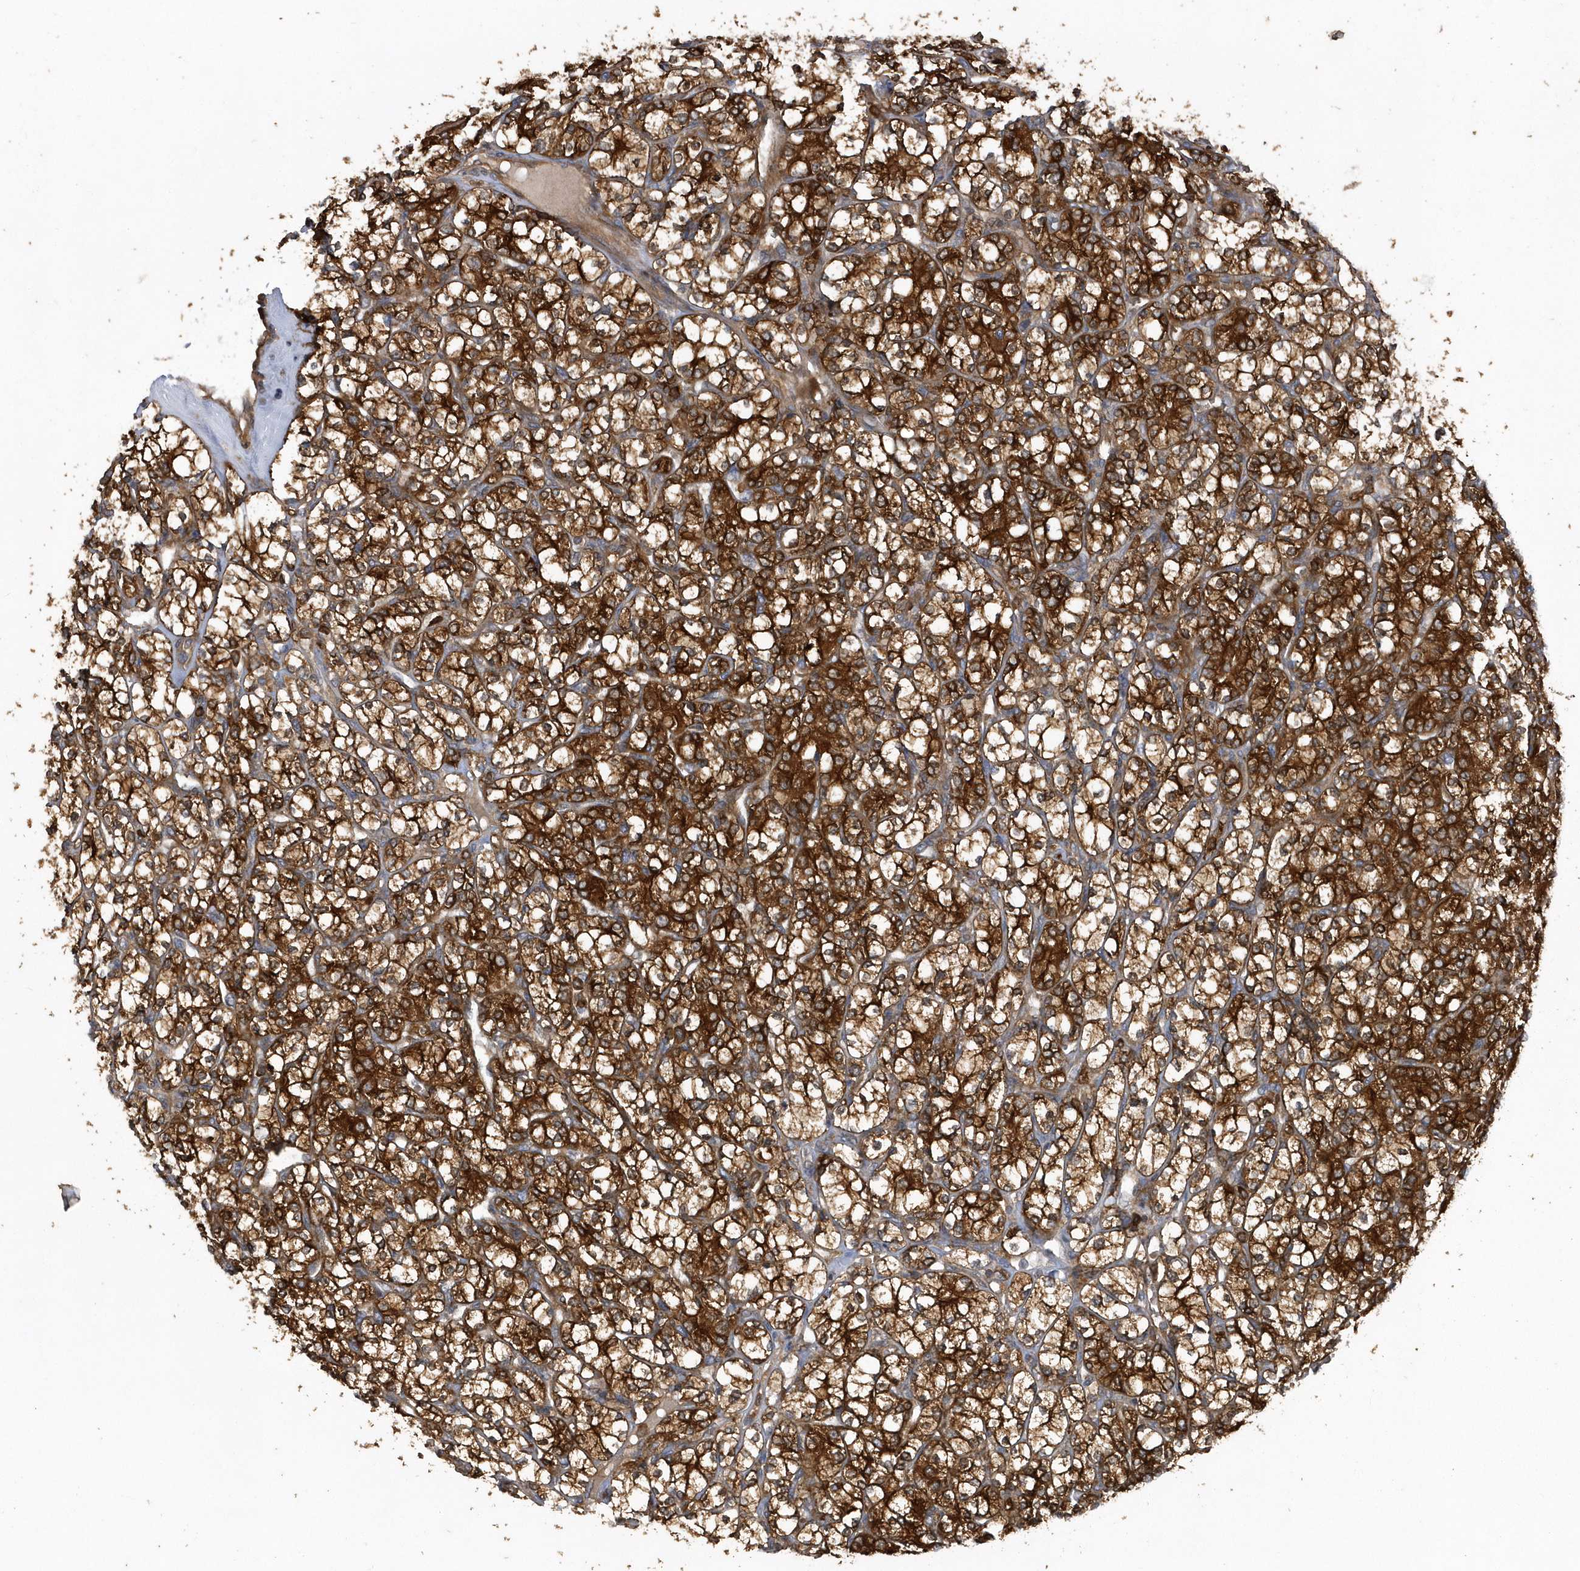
{"staining": {"intensity": "strong", "quantity": ">75%", "location": "cytoplasmic/membranous"}, "tissue": "renal cancer", "cell_type": "Tumor cells", "image_type": "cancer", "snomed": [{"axis": "morphology", "description": "Adenocarcinoma, NOS"}, {"axis": "topography", "description": "Kidney"}], "caption": "A micrograph of renal cancer stained for a protein displays strong cytoplasmic/membranous brown staining in tumor cells.", "gene": "PAICS", "patient": {"sex": "male", "age": 77}}